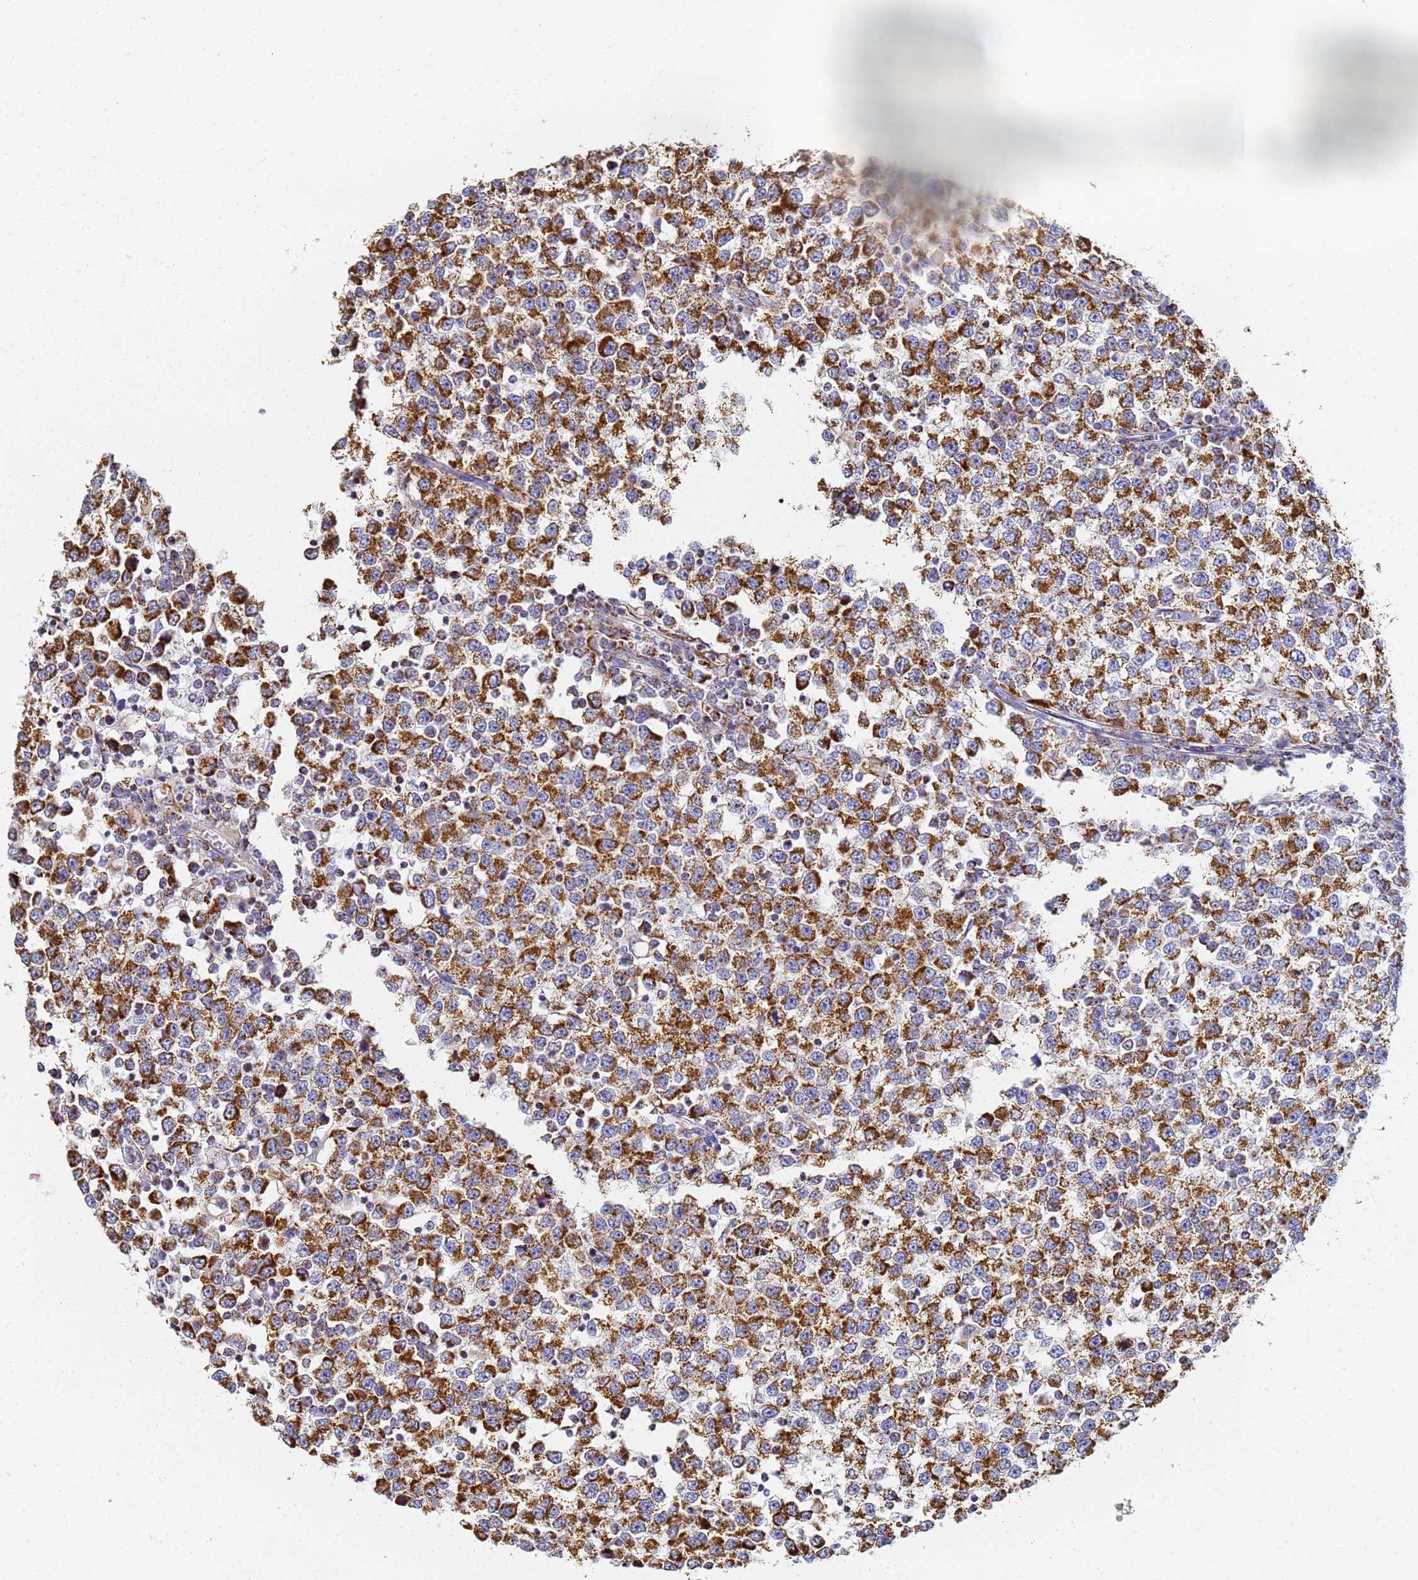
{"staining": {"intensity": "strong", "quantity": ">75%", "location": "cytoplasmic/membranous"}, "tissue": "testis cancer", "cell_type": "Tumor cells", "image_type": "cancer", "snomed": [{"axis": "morphology", "description": "Seminoma, NOS"}, {"axis": "topography", "description": "Testis"}], "caption": "Protein positivity by immunohistochemistry exhibits strong cytoplasmic/membranous staining in about >75% of tumor cells in seminoma (testis). The staining was performed using DAB (3,3'-diaminobenzidine), with brown indicating positive protein expression. Nuclei are stained blue with hematoxylin.", "gene": "CNIH4", "patient": {"sex": "male", "age": 65}}